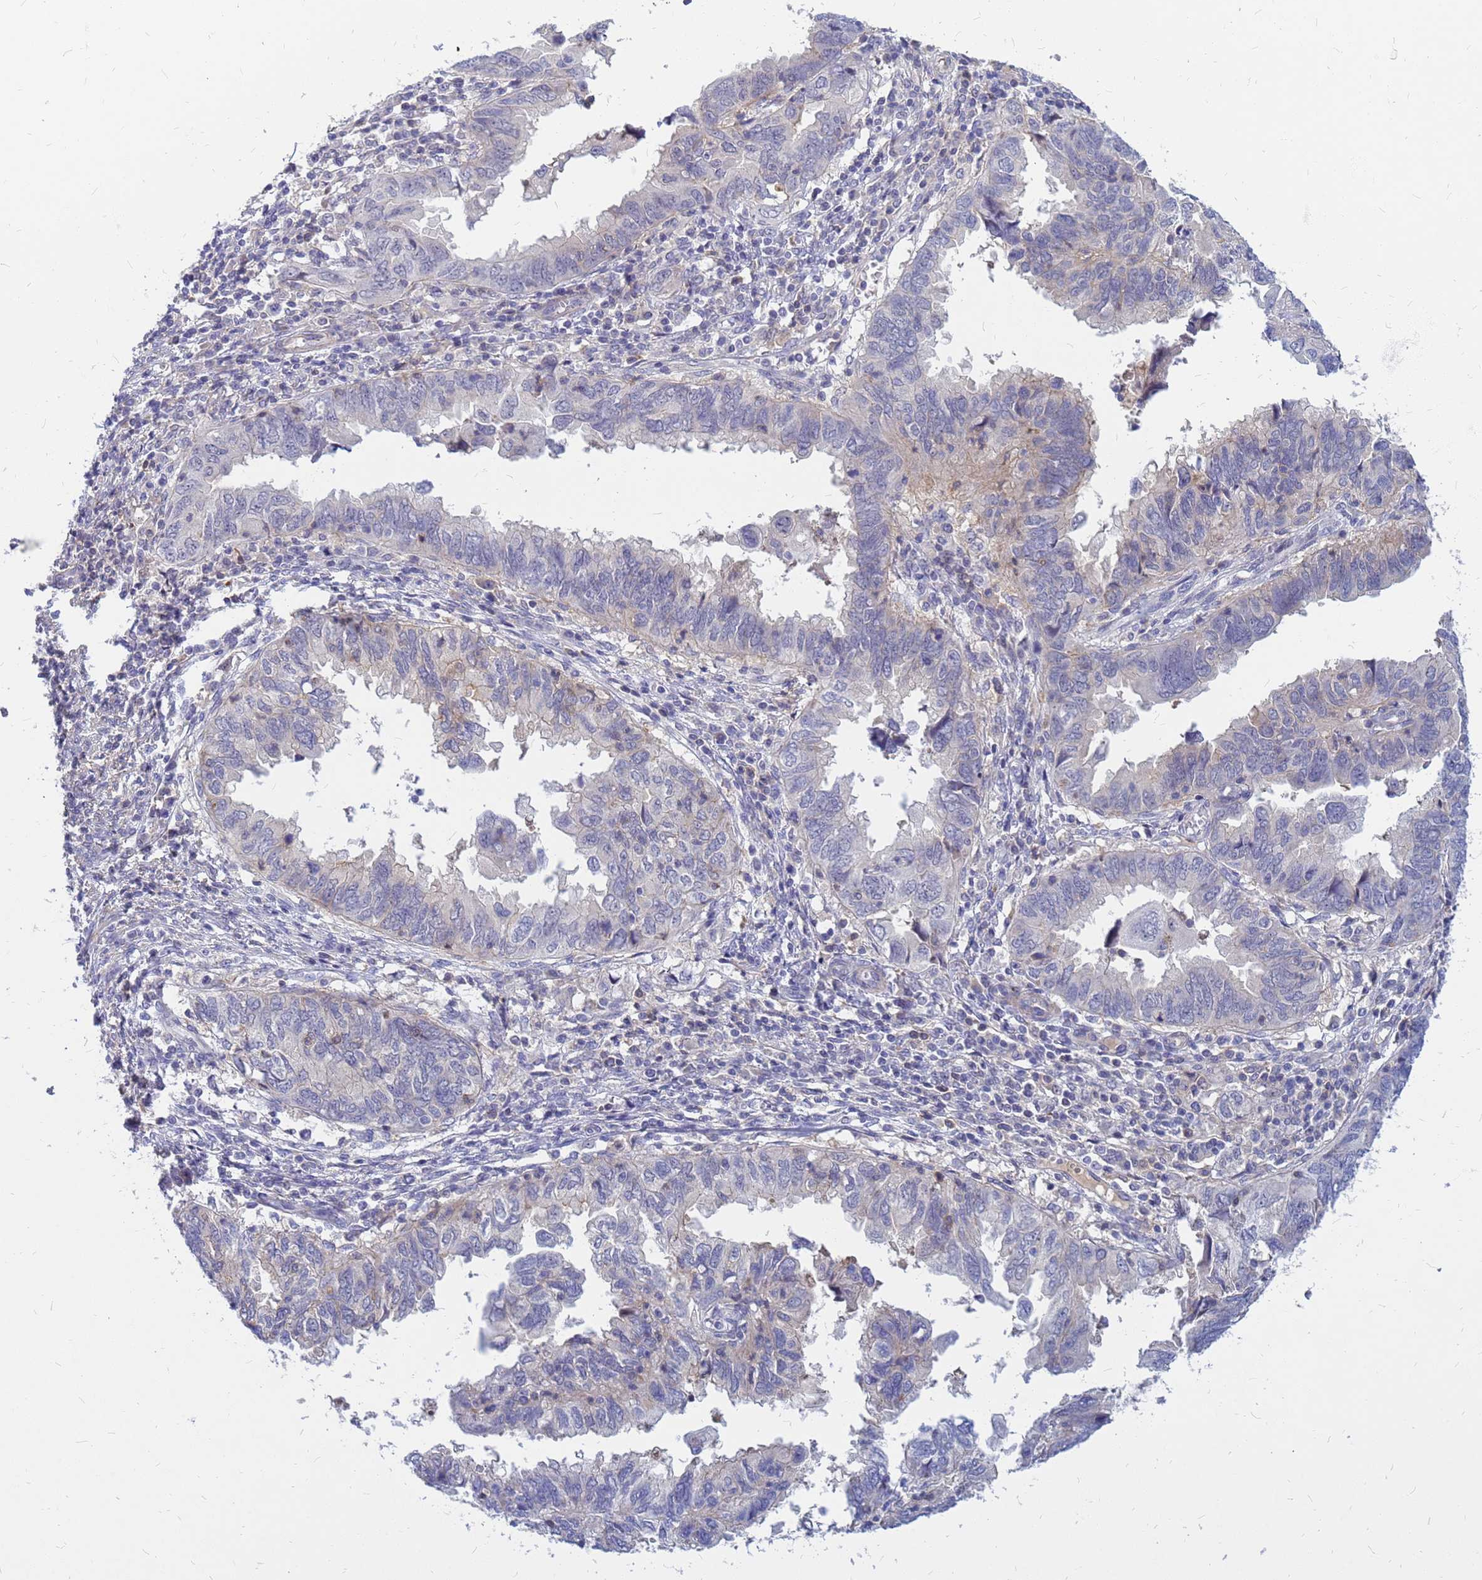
{"staining": {"intensity": "negative", "quantity": "none", "location": "none"}, "tissue": "endometrial cancer", "cell_type": "Tumor cells", "image_type": "cancer", "snomed": [{"axis": "morphology", "description": "Adenocarcinoma, NOS"}, {"axis": "topography", "description": "Uterus"}], "caption": "Human endometrial cancer stained for a protein using immunohistochemistry displays no expression in tumor cells.", "gene": "SRGAP3", "patient": {"sex": "female", "age": 77}}